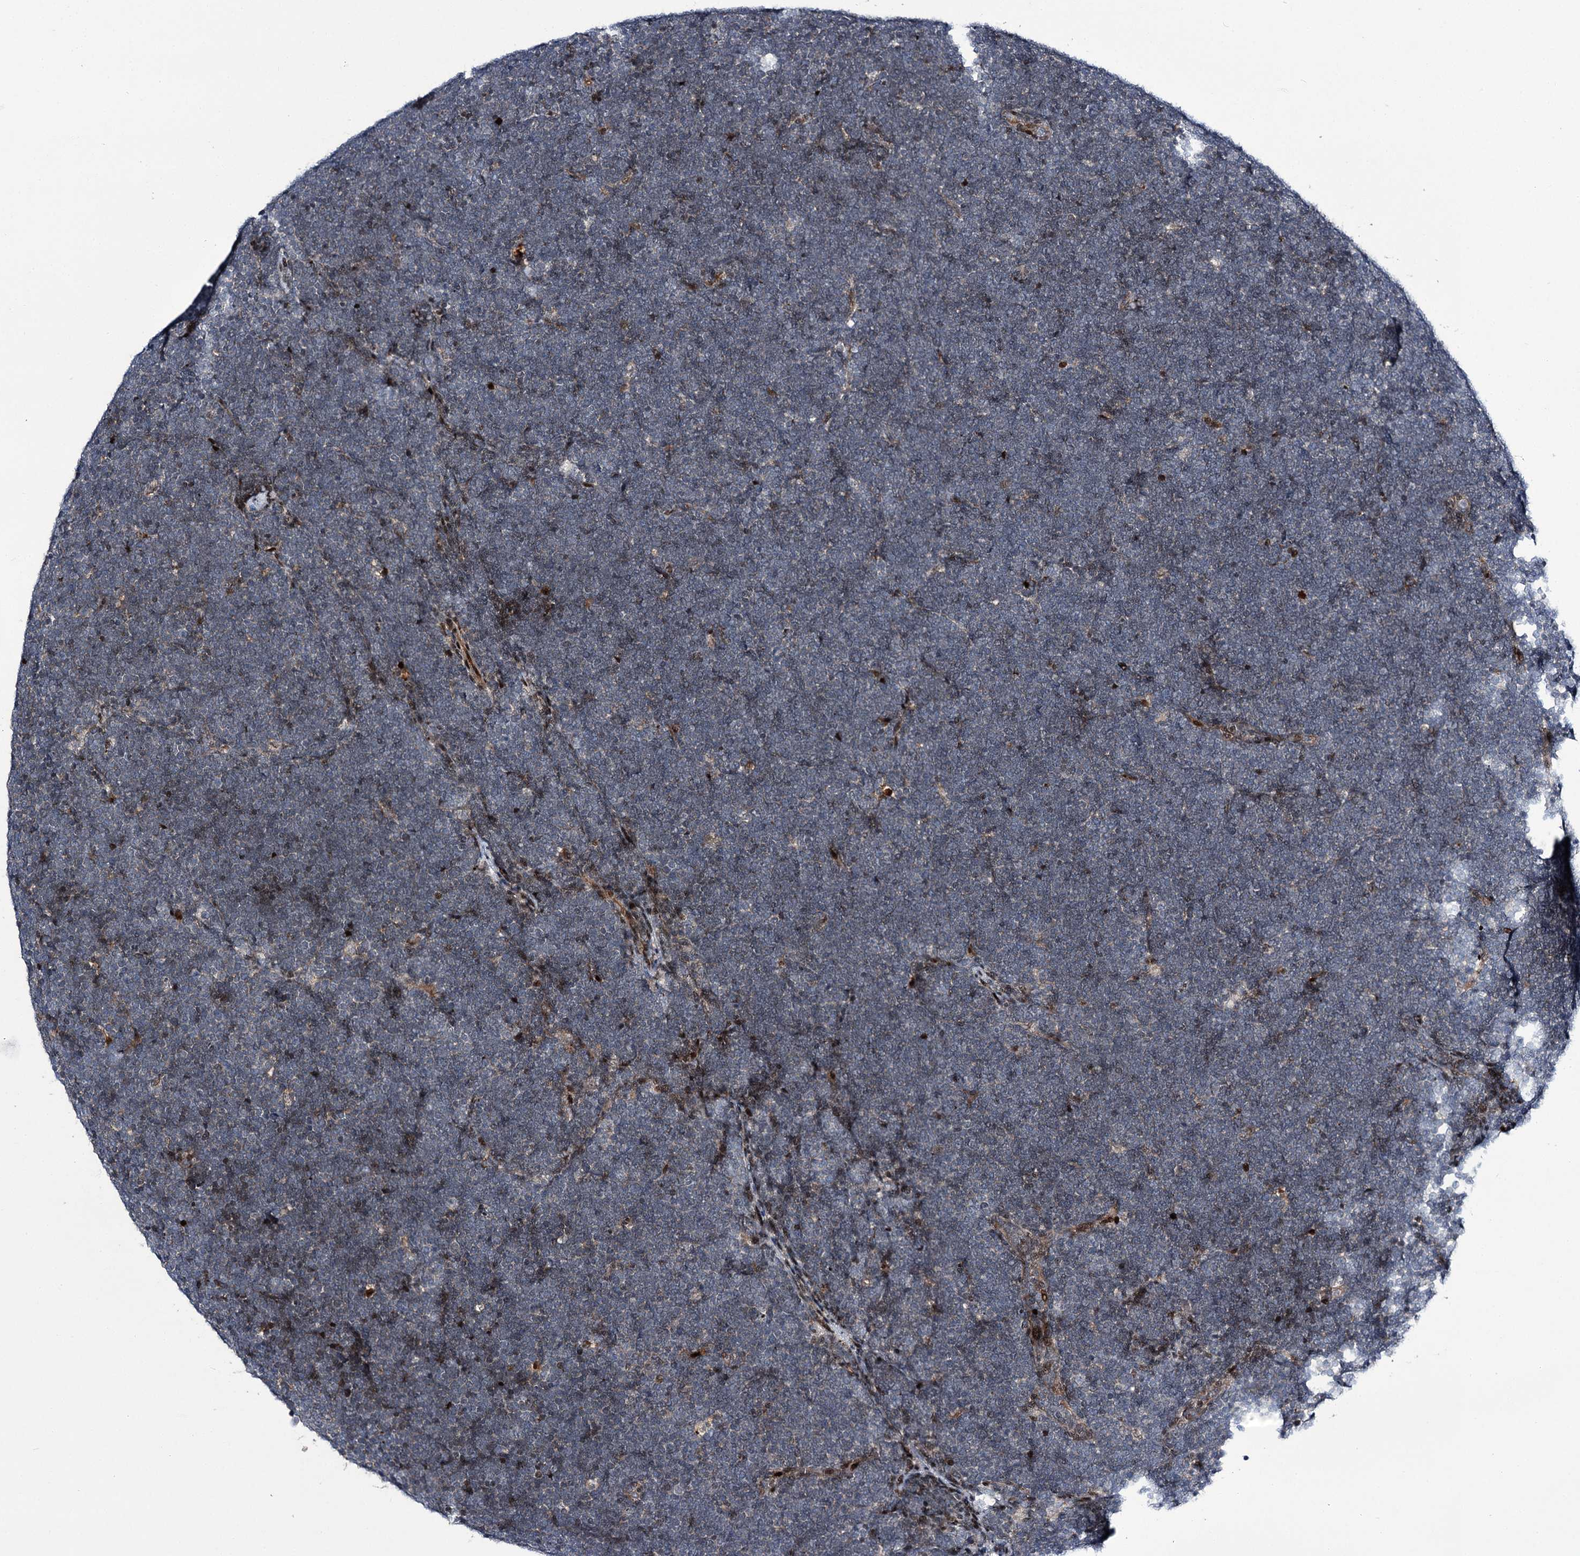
{"staining": {"intensity": "negative", "quantity": "none", "location": "none"}, "tissue": "lymphoma", "cell_type": "Tumor cells", "image_type": "cancer", "snomed": [{"axis": "morphology", "description": "Malignant lymphoma, non-Hodgkin's type, High grade"}, {"axis": "topography", "description": "Lymph node"}], "caption": "Lymphoma stained for a protein using immunohistochemistry reveals no expression tumor cells.", "gene": "ITFG2", "patient": {"sex": "male", "age": 13}}